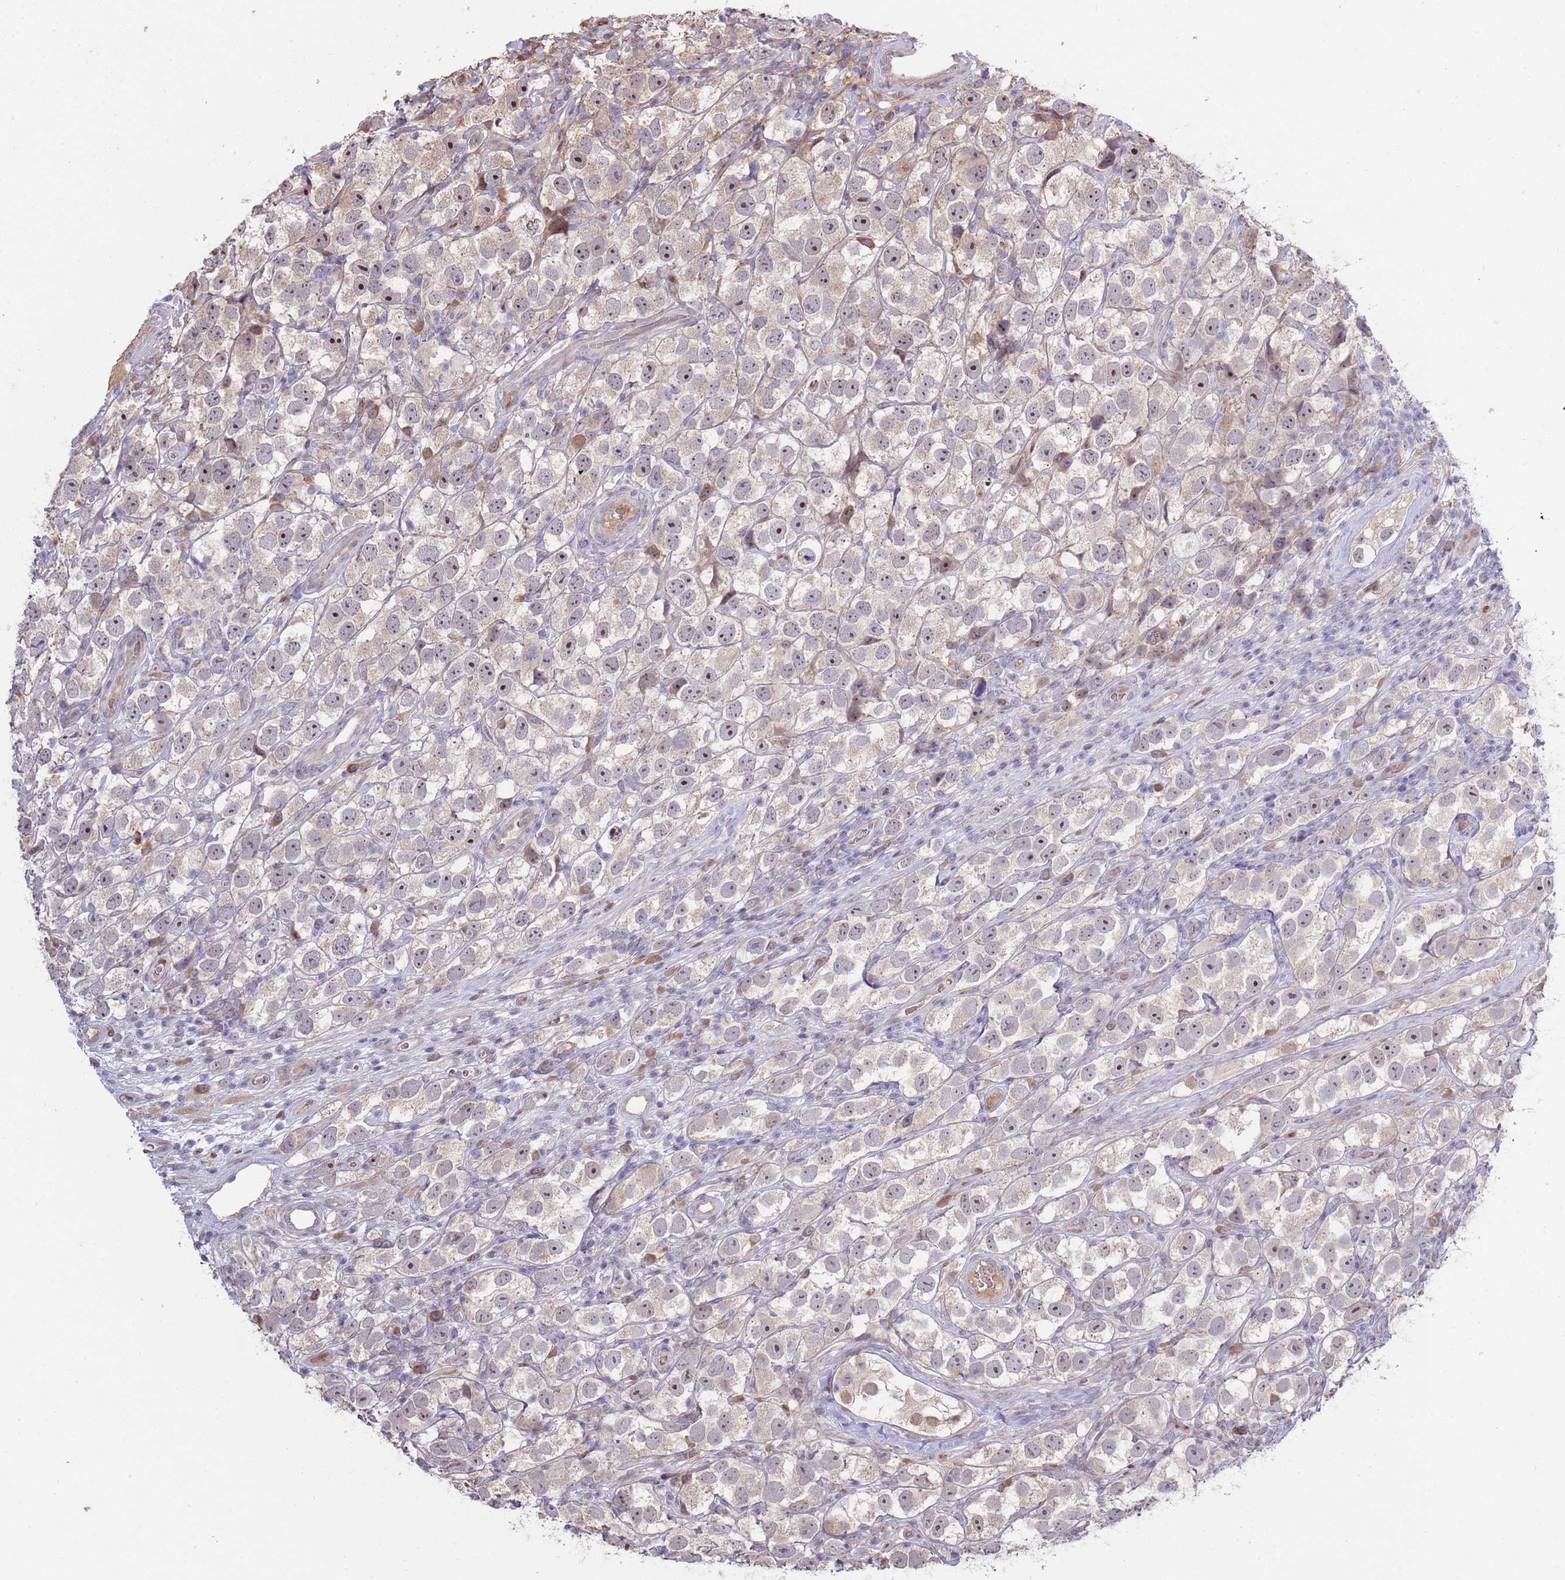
{"staining": {"intensity": "moderate", "quantity": "<25%", "location": "nuclear"}, "tissue": "testis cancer", "cell_type": "Tumor cells", "image_type": "cancer", "snomed": [{"axis": "morphology", "description": "Seminoma, NOS"}, {"axis": "topography", "description": "Testis"}], "caption": "Protein staining of testis cancer (seminoma) tissue reveals moderate nuclear expression in about <25% of tumor cells.", "gene": "SYNDIG1L", "patient": {"sex": "male", "age": 26}}